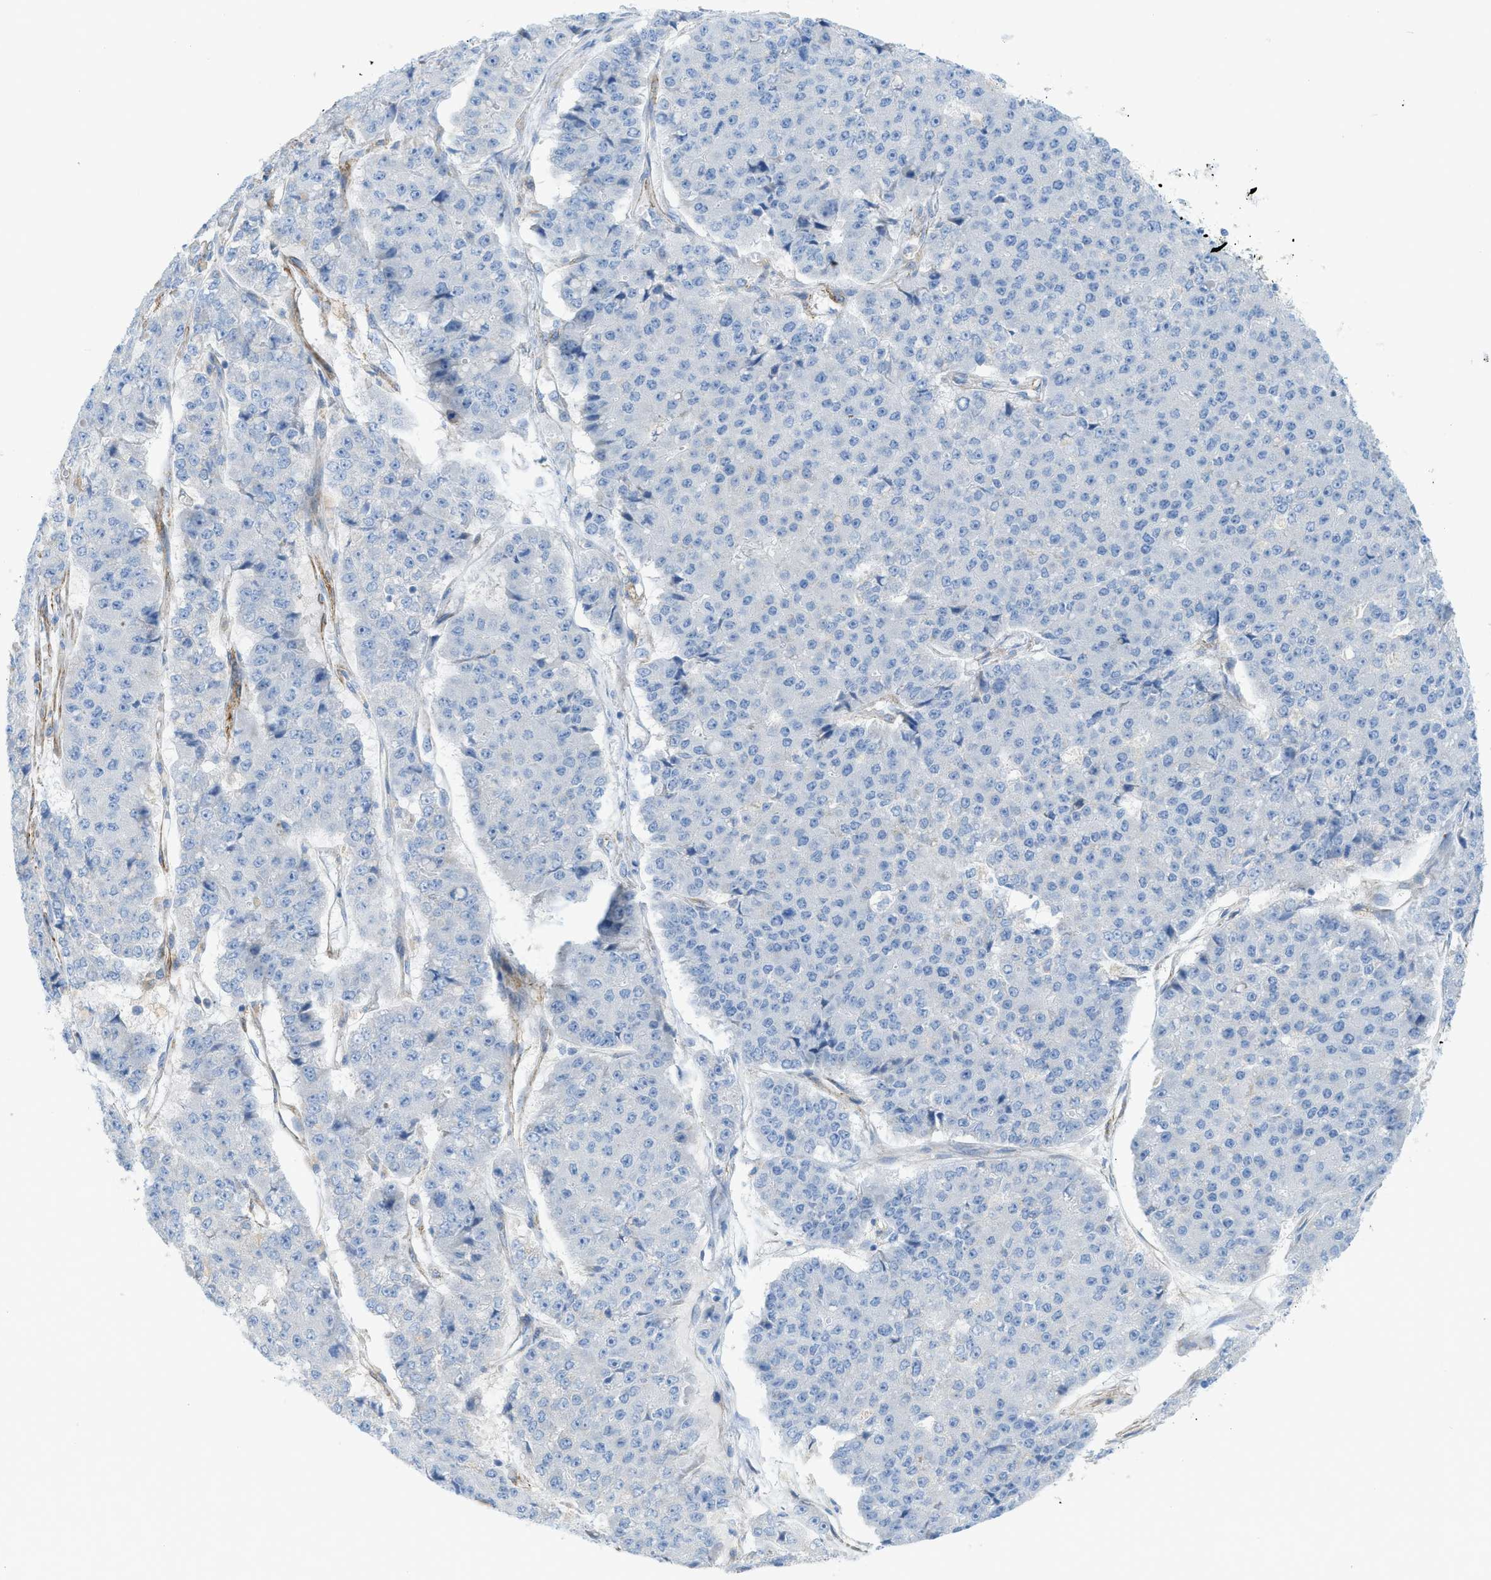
{"staining": {"intensity": "negative", "quantity": "none", "location": "none"}, "tissue": "pancreatic cancer", "cell_type": "Tumor cells", "image_type": "cancer", "snomed": [{"axis": "morphology", "description": "Adenocarcinoma, NOS"}, {"axis": "topography", "description": "Pancreas"}], "caption": "There is no significant expression in tumor cells of adenocarcinoma (pancreatic).", "gene": "MYH11", "patient": {"sex": "male", "age": 50}}